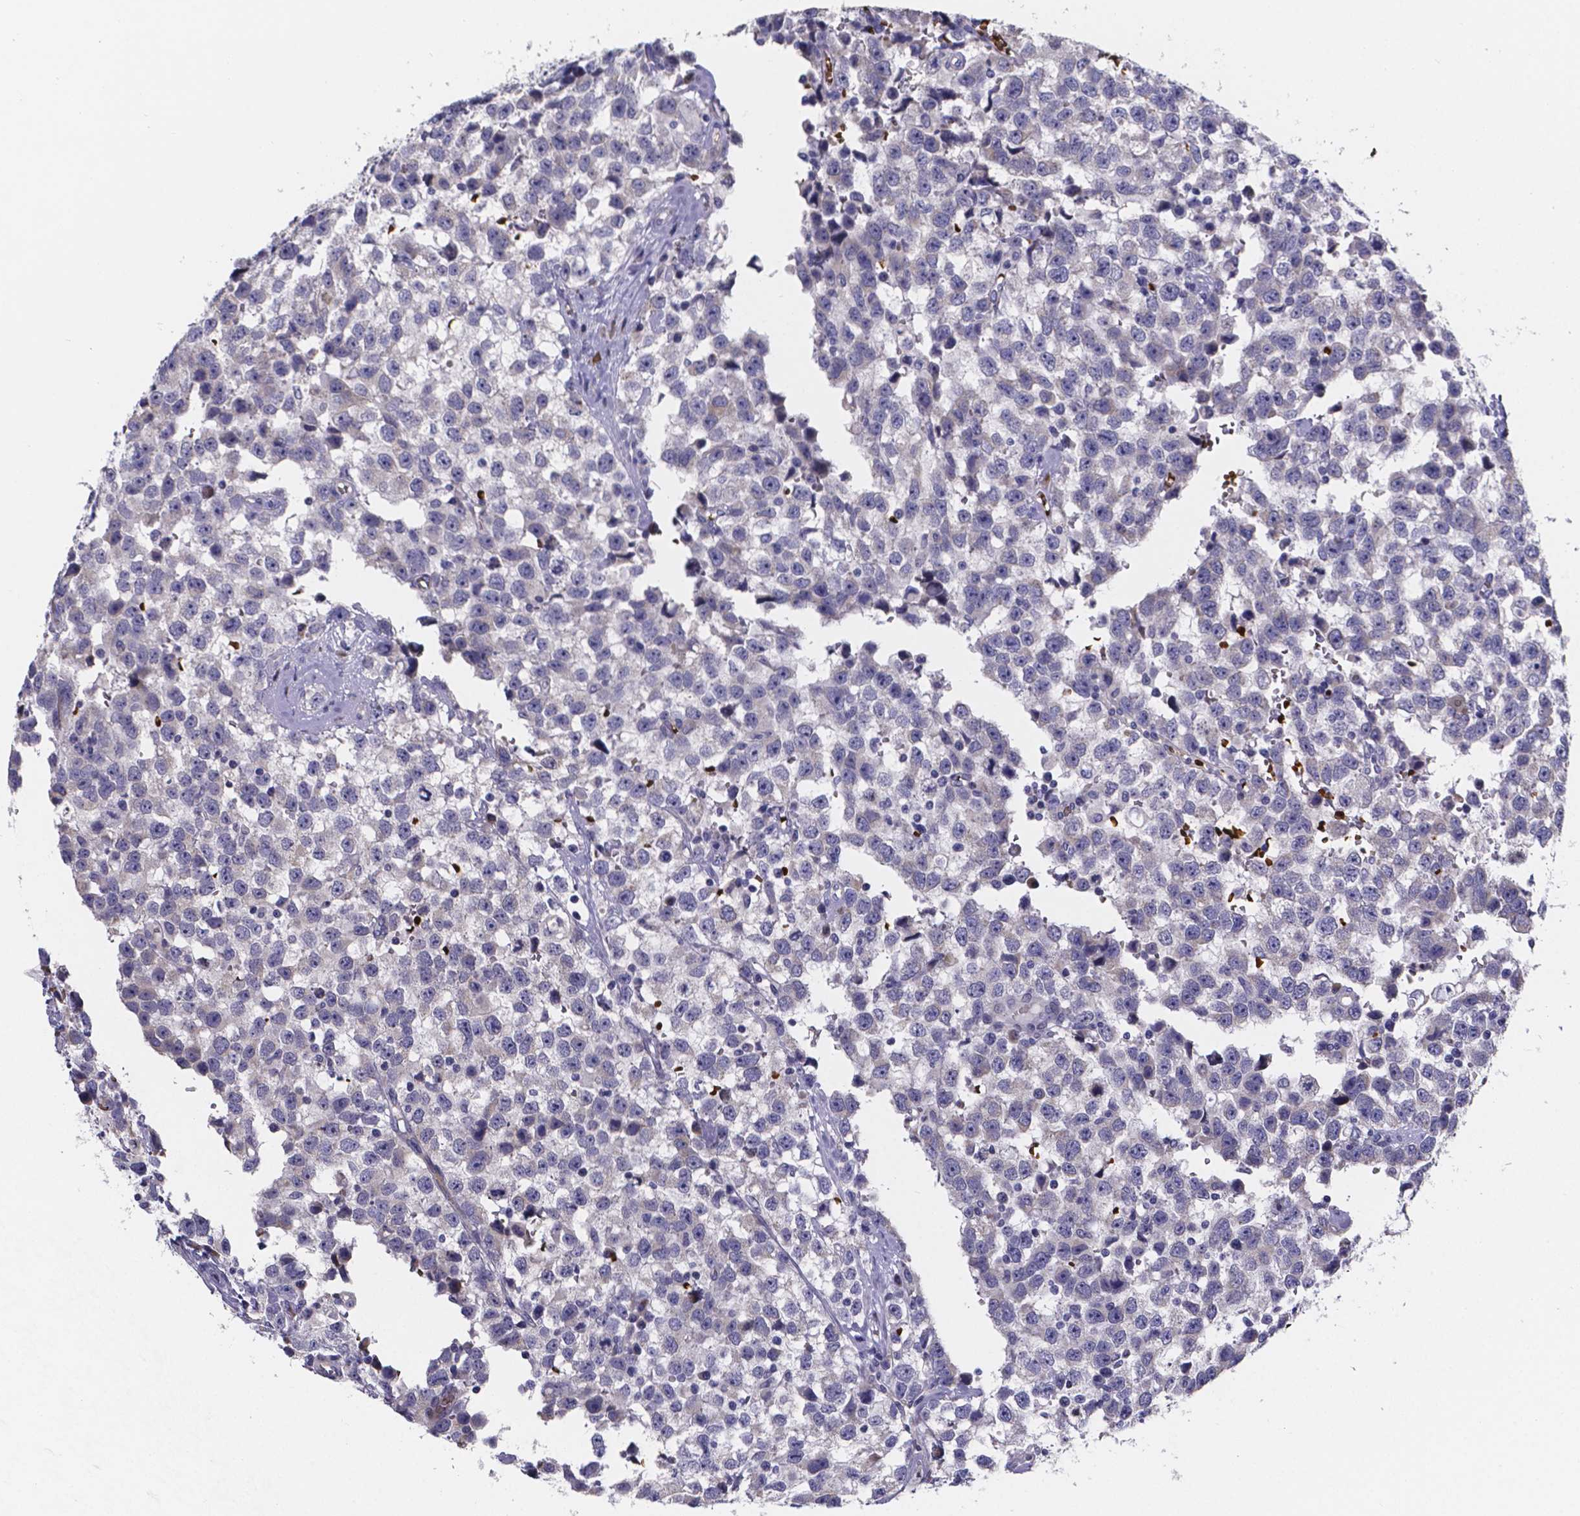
{"staining": {"intensity": "negative", "quantity": "none", "location": "none"}, "tissue": "testis cancer", "cell_type": "Tumor cells", "image_type": "cancer", "snomed": [{"axis": "morphology", "description": "Seminoma, NOS"}, {"axis": "topography", "description": "Testis"}], "caption": "Testis seminoma was stained to show a protein in brown. There is no significant expression in tumor cells.", "gene": "GABRA3", "patient": {"sex": "male", "age": 34}}